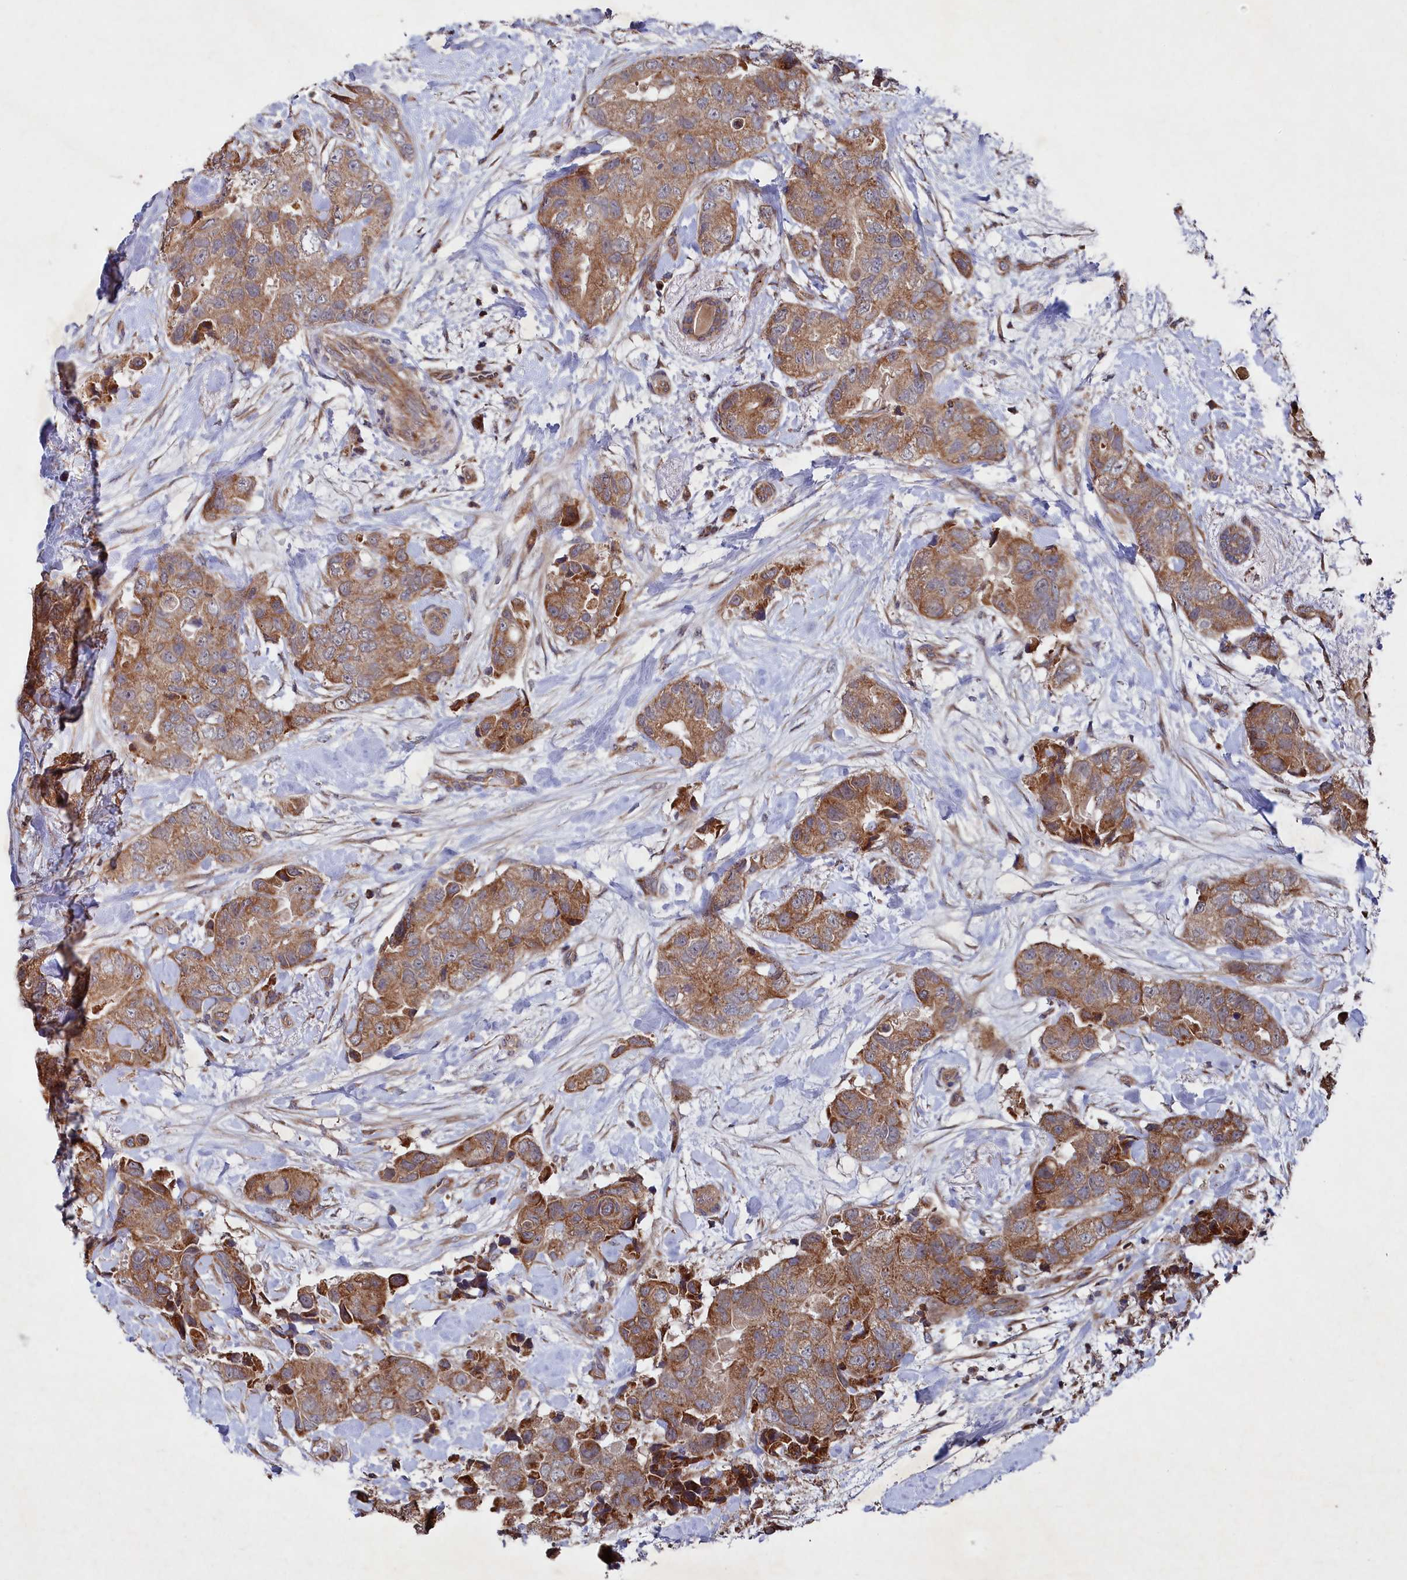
{"staining": {"intensity": "moderate", "quantity": ">75%", "location": "cytoplasmic/membranous"}, "tissue": "breast cancer", "cell_type": "Tumor cells", "image_type": "cancer", "snomed": [{"axis": "morphology", "description": "Duct carcinoma"}, {"axis": "topography", "description": "Breast"}], "caption": "Moderate cytoplasmic/membranous protein positivity is present in about >75% of tumor cells in breast cancer (invasive ductal carcinoma). The staining is performed using DAB brown chromogen to label protein expression. The nuclei are counter-stained blue using hematoxylin.", "gene": "SUPV3L1", "patient": {"sex": "female", "age": 62}}